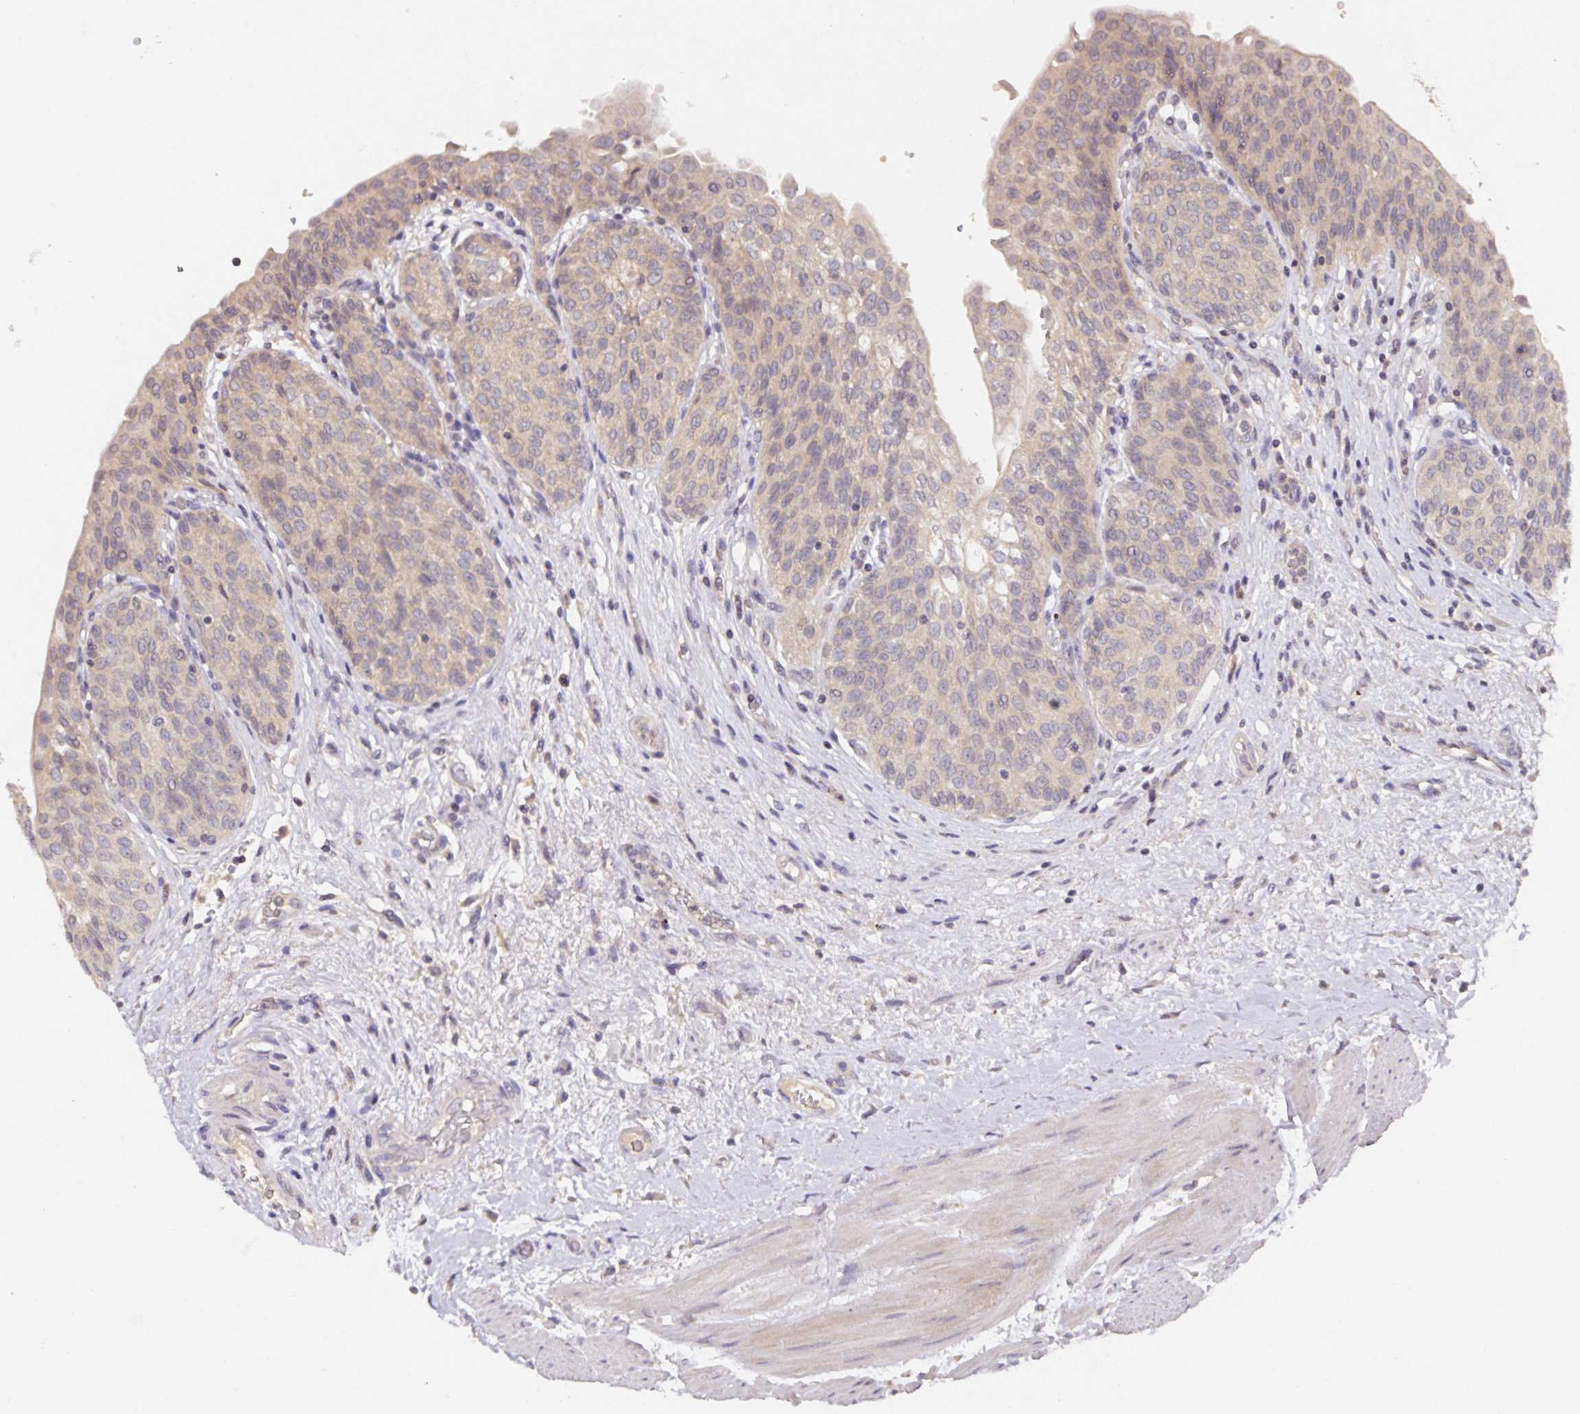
{"staining": {"intensity": "weak", "quantity": ">75%", "location": "cytoplasmic/membranous"}, "tissue": "urinary bladder", "cell_type": "Urothelial cells", "image_type": "normal", "snomed": [{"axis": "morphology", "description": "Normal tissue, NOS"}, {"axis": "topography", "description": "Urinary bladder"}], "caption": "This image demonstrates immunohistochemistry (IHC) staining of normal human urinary bladder, with low weak cytoplasmic/membranous staining in approximately >75% of urothelial cells.", "gene": "HEPN1", "patient": {"sex": "male", "age": 68}}